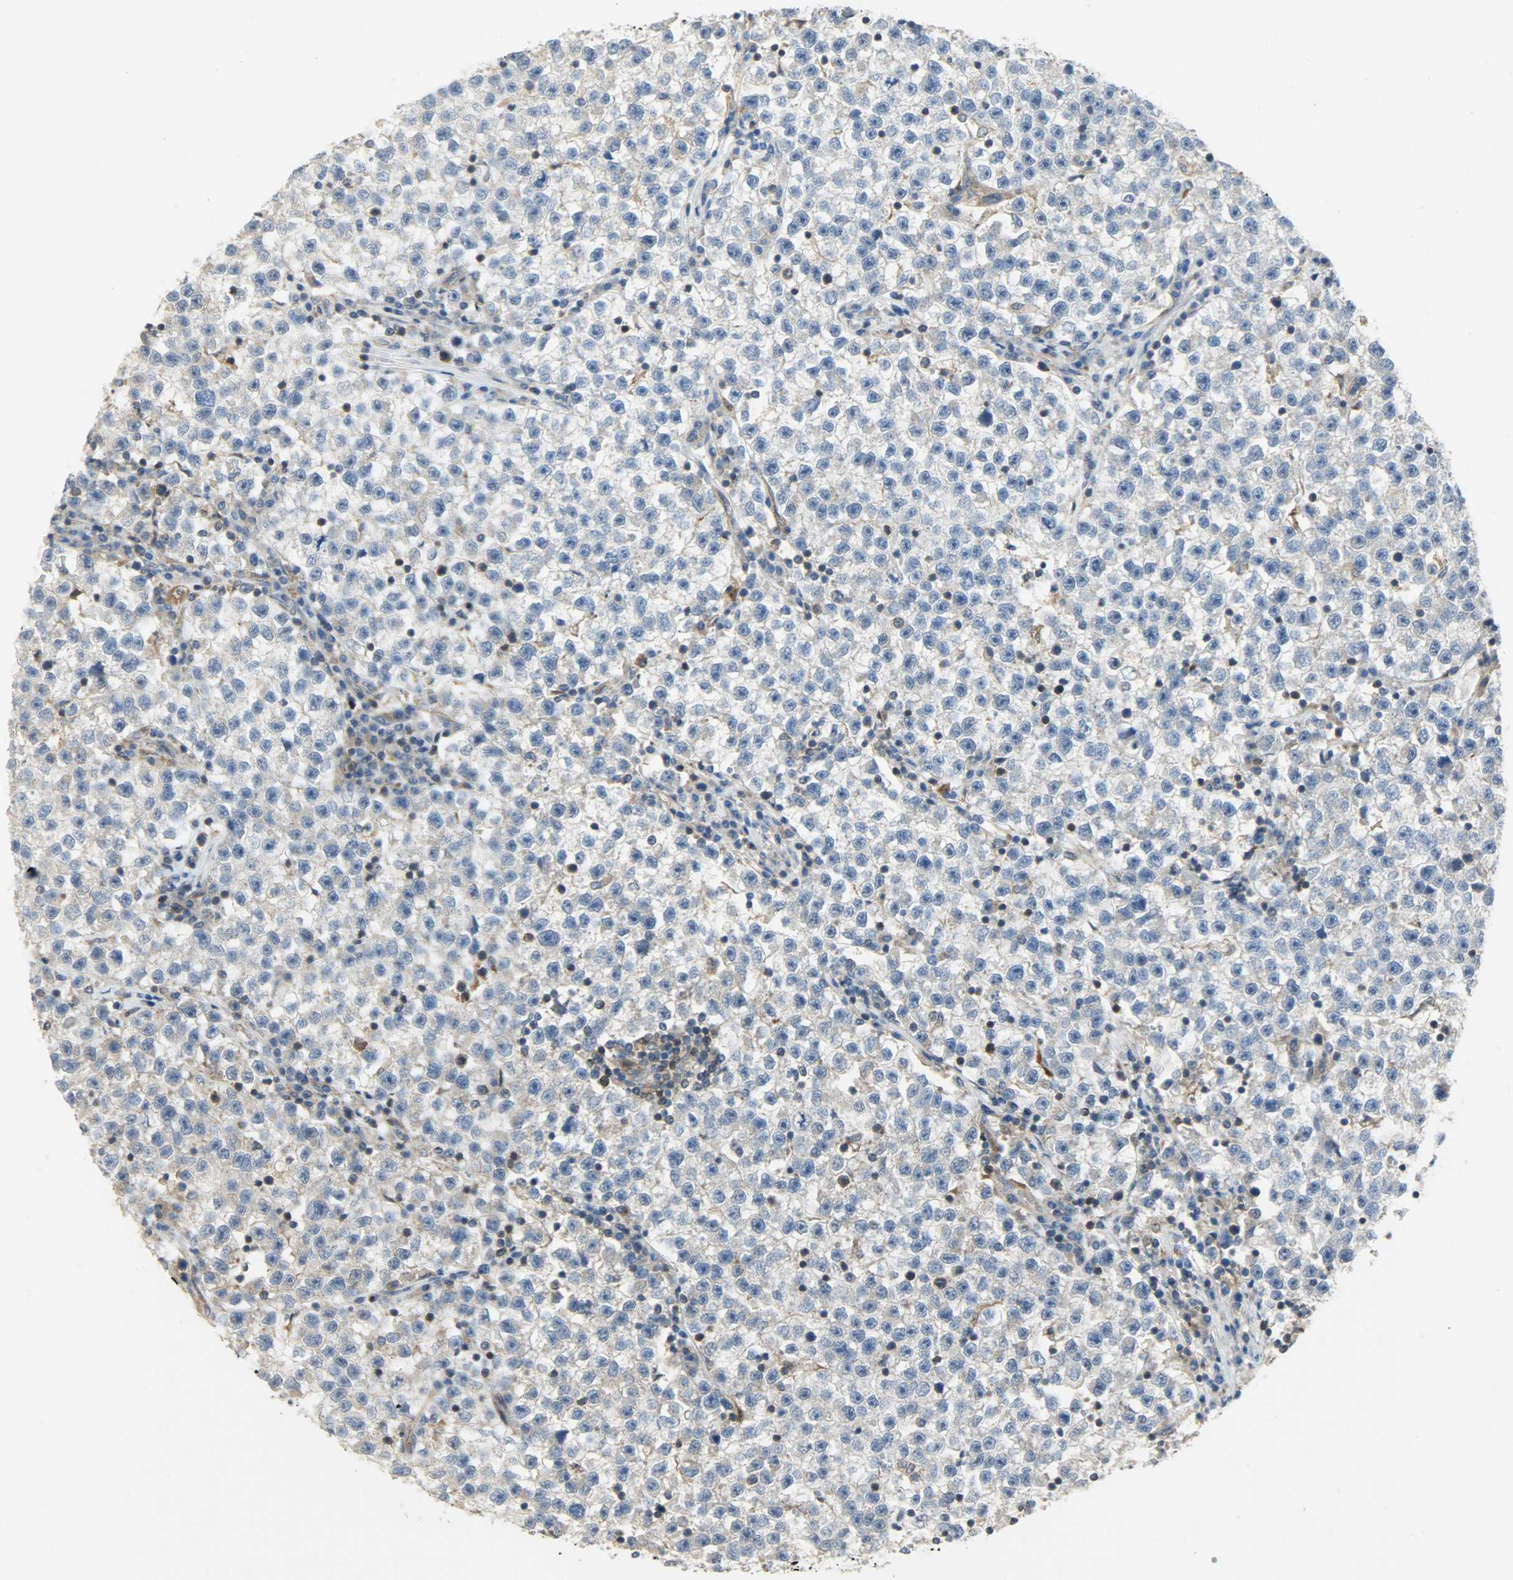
{"staining": {"intensity": "weak", "quantity": "25%-75%", "location": "cytoplasmic/membranous"}, "tissue": "testis cancer", "cell_type": "Tumor cells", "image_type": "cancer", "snomed": [{"axis": "morphology", "description": "Seminoma, NOS"}, {"axis": "topography", "description": "Testis"}], "caption": "A high-resolution micrograph shows immunohistochemistry (IHC) staining of testis cancer, which displays weak cytoplasmic/membranous positivity in approximately 25%-75% of tumor cells. The staining was performed using DAB (3,3'-diaminobenzidine), with brown indicating positive protein expression. Nuclei are stained blue with hematoxylin.", "gene": "TRIM21", "patient": {"sex": "male", "age": 22}}